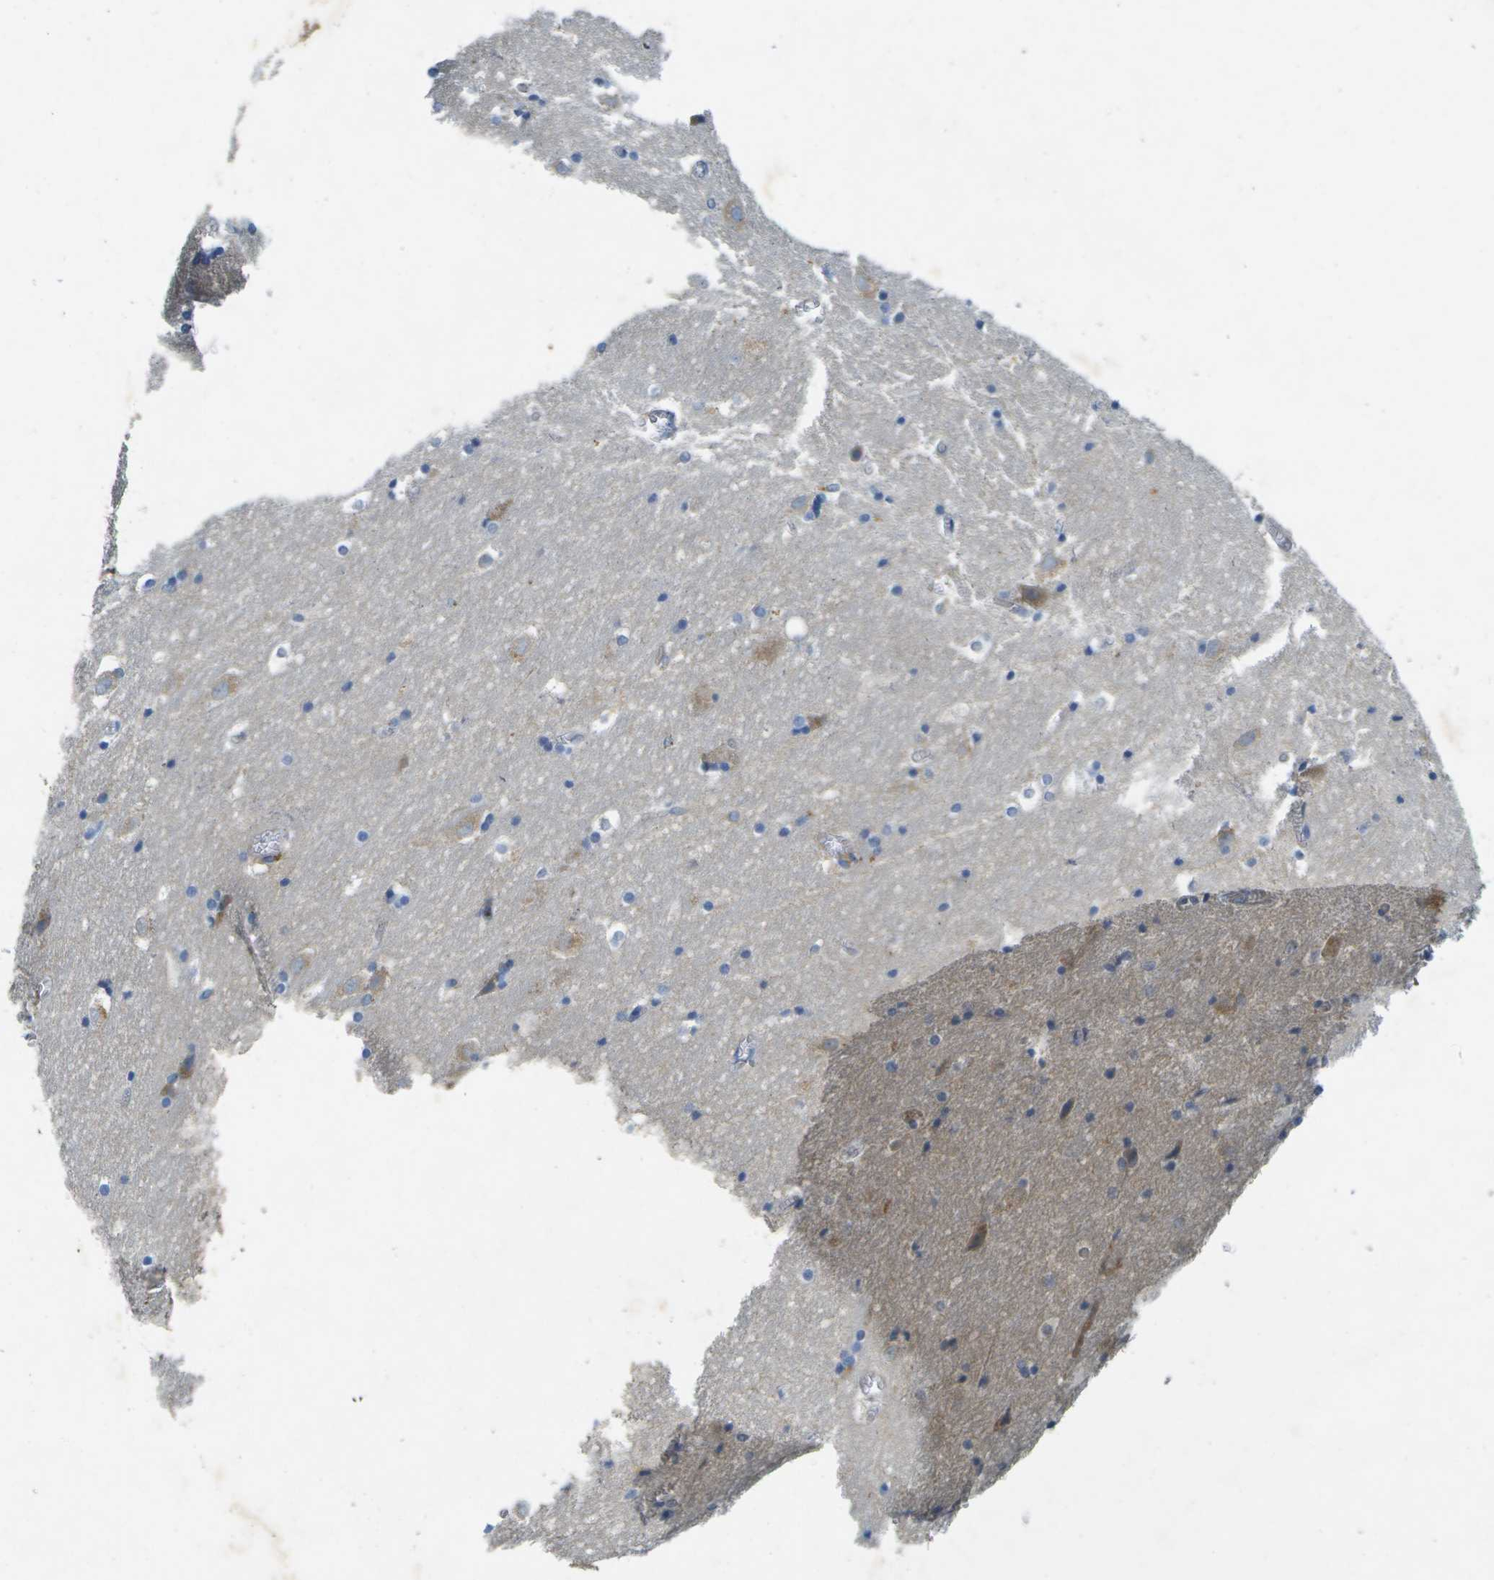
{"staining": {"intensity": "weak", "quantity": "<25%", "location": "cytoplasmic/membranous"}, "tissue": "hippocampus", "cell_type": "Glial cells", "image_type": "normal", "snomed": [{"axis": "morphology", "description": "Normal tissue, NOS"}, {"axis": "topography", "description": "Hippocampus"}], "caption": "An image of hippocampus stained for a protein exhibits no brown staining in glial cells. Nuclei are stained in blue.", "gene": "LIPG", "patient": {"sex": "male", "age": 45}}